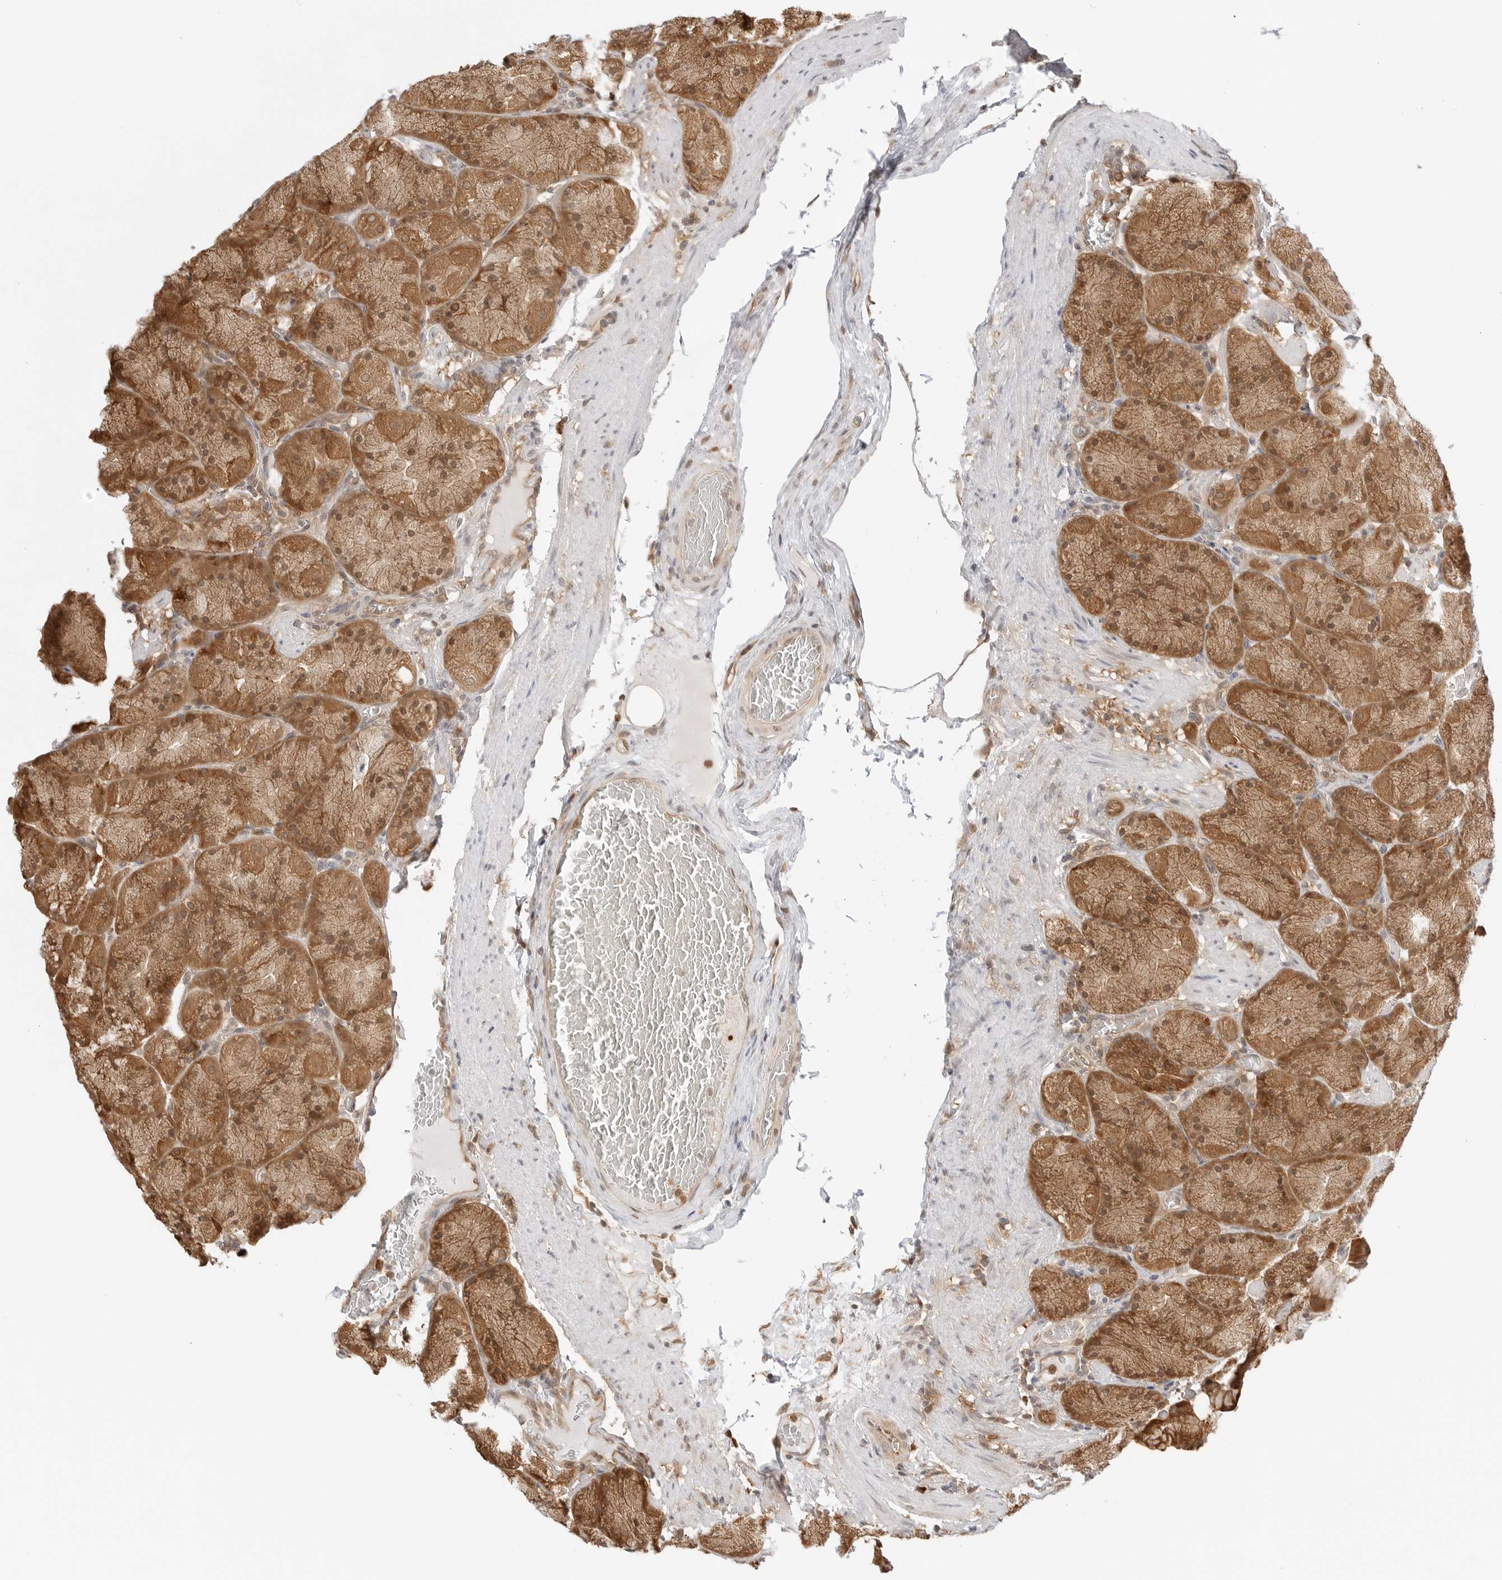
{"staining": {"intensity": "strong", "quantity": ">75%", "location": "cytoplasmic/membranous,nuclear"}, "tissue": "stomach", "cell_type": "Glandular cells", "image_type": "normal", "snomed": [{"axis": "morphology", "description": "Normal tissue, NOS"}, {"axis": "topography", "description": "Stomach, upper"}, {"axis": "topography", "description": "Stomach"}], "caption": "Glandular cells show high levels of strong cytoplasmic/membranous,nuclear expression in about >75% of cells in normal stomach.", "gene": "NUDC", "patient": {"sex": "male", "age": 48}}